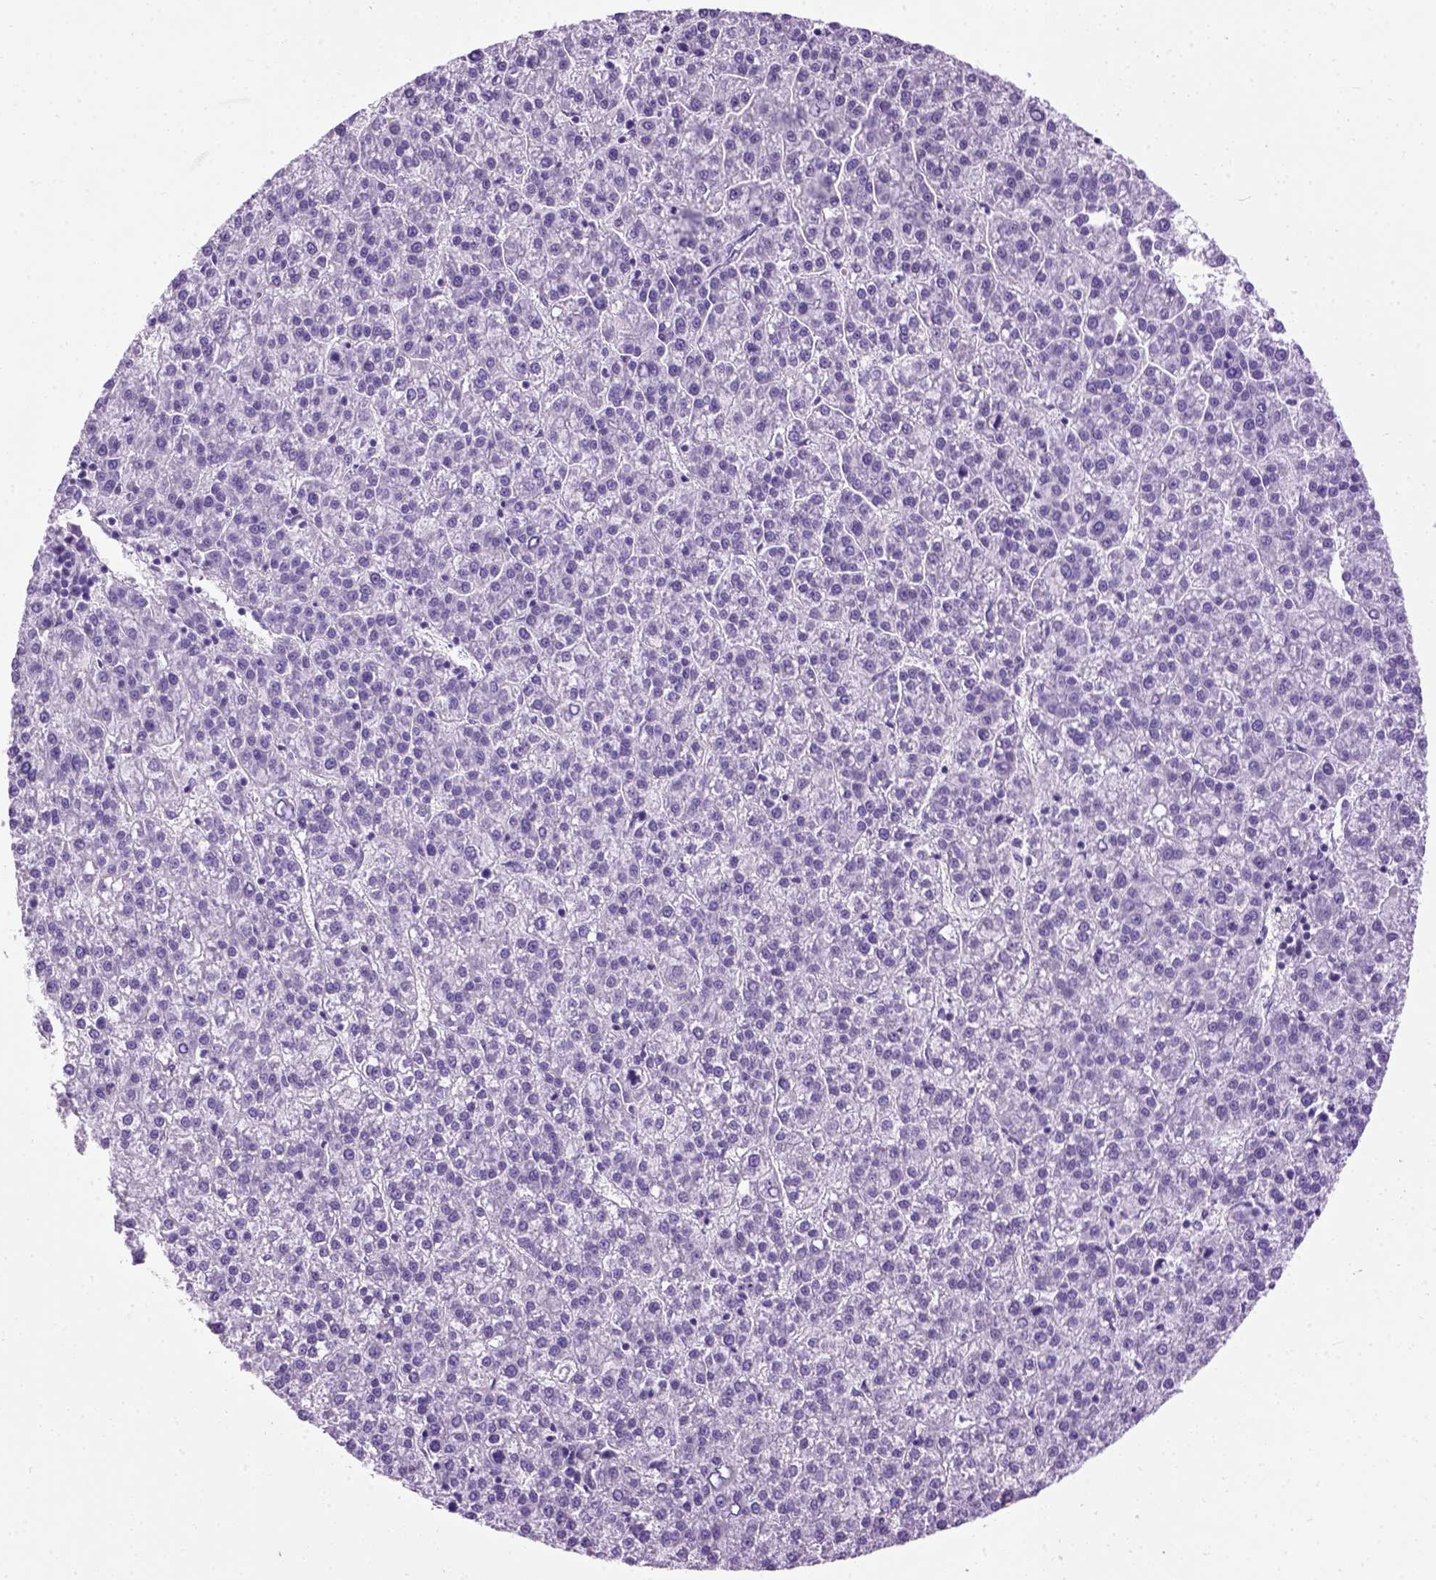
{"staining": {"intensity": "negative", "quantity": "none", "location": "none"}, "tissue": "liver cancer", "cell_type": "Tumor cells", "image_type": "cancer", "snomed": [{"axis": "morphology", "description": "Carcinoma, Hepatocellular, NOS"}, {"axis": "topography", "description": "Liver"}], "caption": "High magnification brightfield microscopy of liver cancer (hepatocellular carcinoma) stained with DAB (3,3'-diaminobenzidine) (brown) and counterstained with hematoxylin (blue): tumor cells show no significant staining. (IHC, brightfield microscopy, high magnification).", "gene": "GABRB2", "patient": {"sex": "female", "age": 58}}